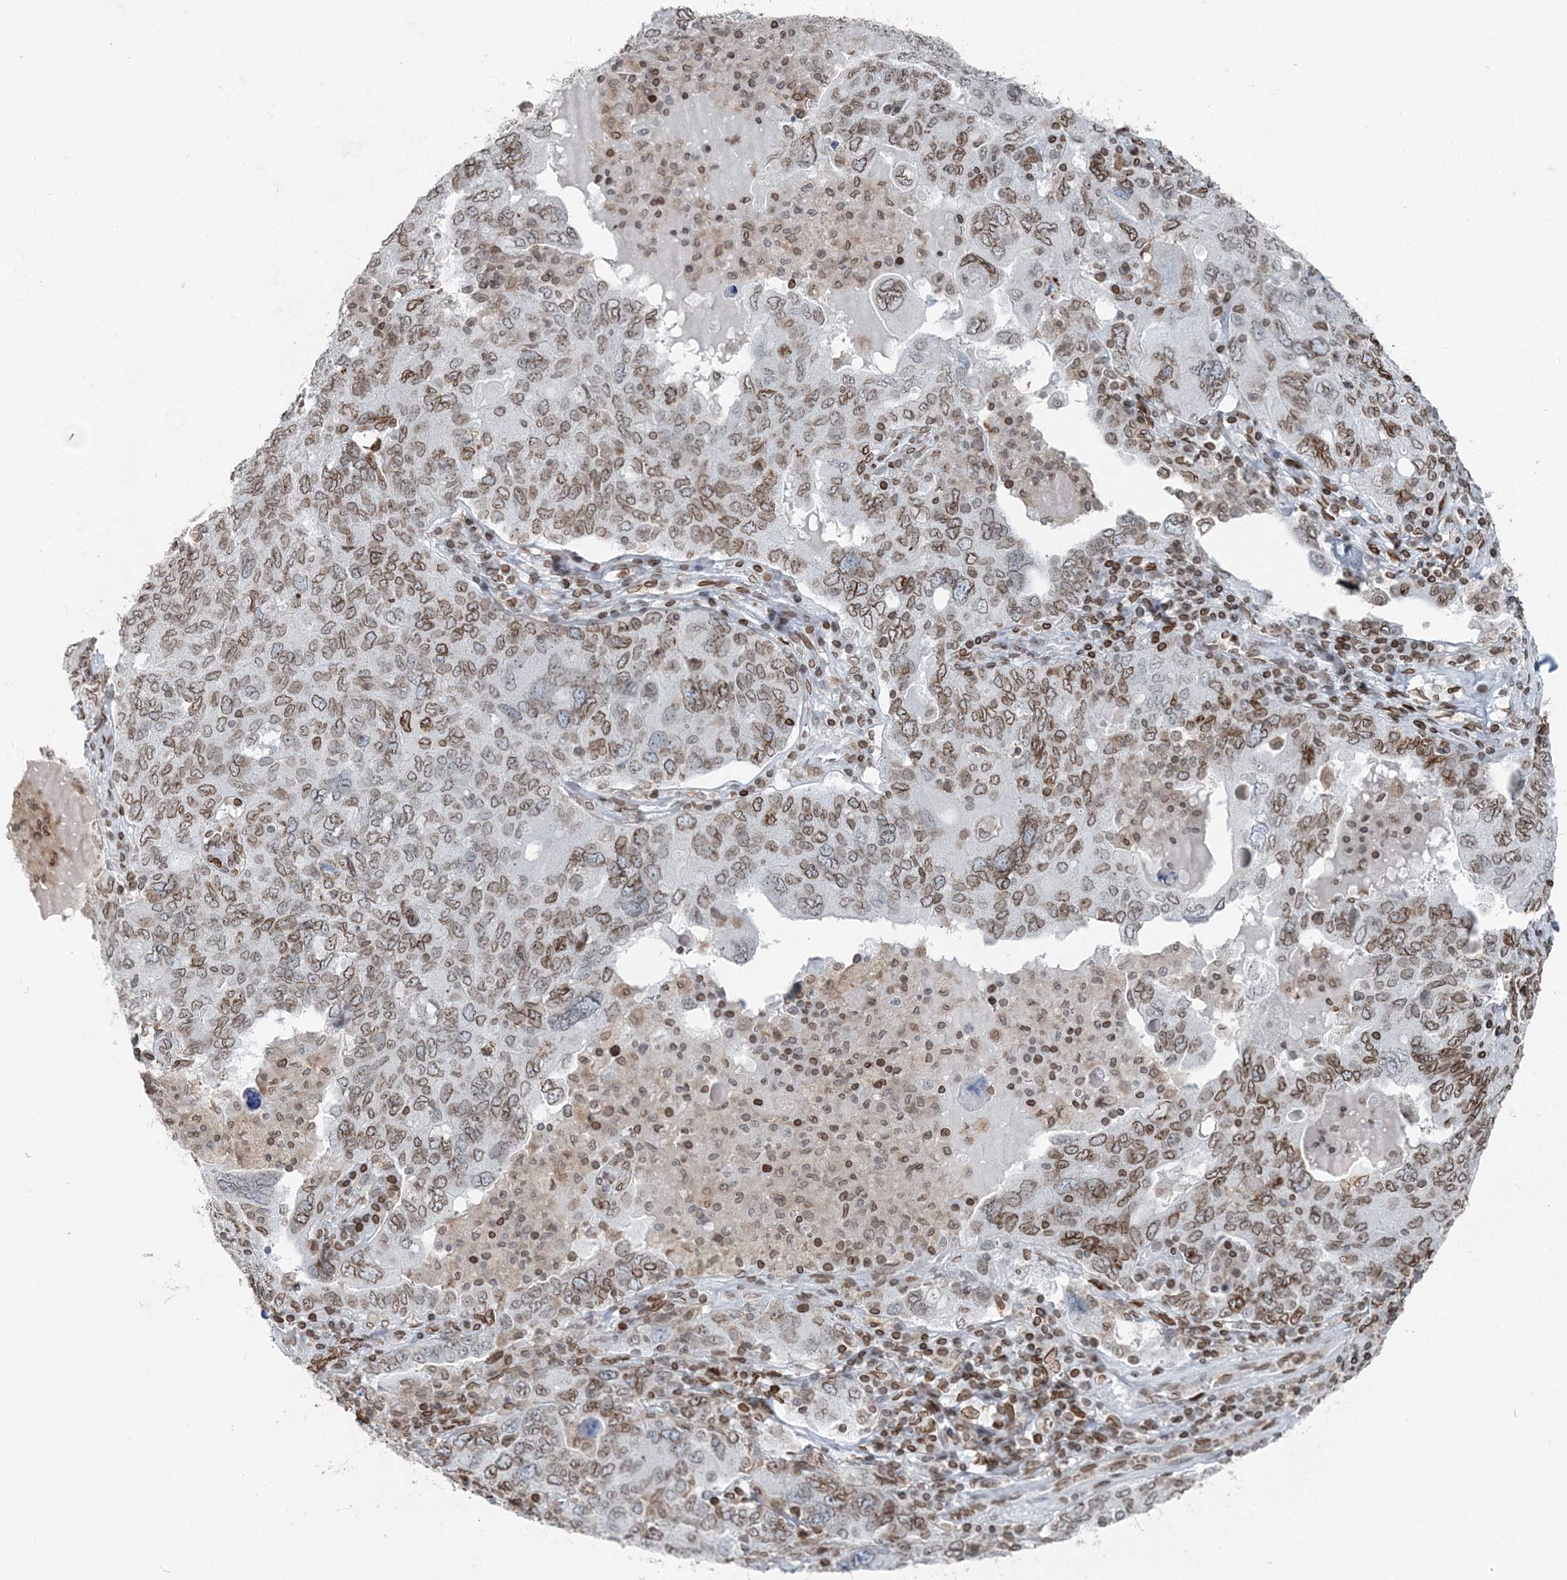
{"staining": {"intensity": "moderate", "quantity": ">75%", "location": "cytoplasmic/membranous,nuclear"}, "tissue": "ovarian cancer", "cell_type": "Tumor cells", "image_type": "cancer", "snomed": [{"axis": "morphology", "description": "Carcinoma, endometroid"}, {"axis": "topography", "description": "Ovary"}], "caption": "The histopathology image shows staining of ovarian endometroid carcinoma, revealing moderate cytoplasmic/membranous and nuclear protein expression (brown color) within tumor cells. Nuclei are stained in blue.", "gene": "GJD4", "patient": {"sex": "female", "age": 62}}